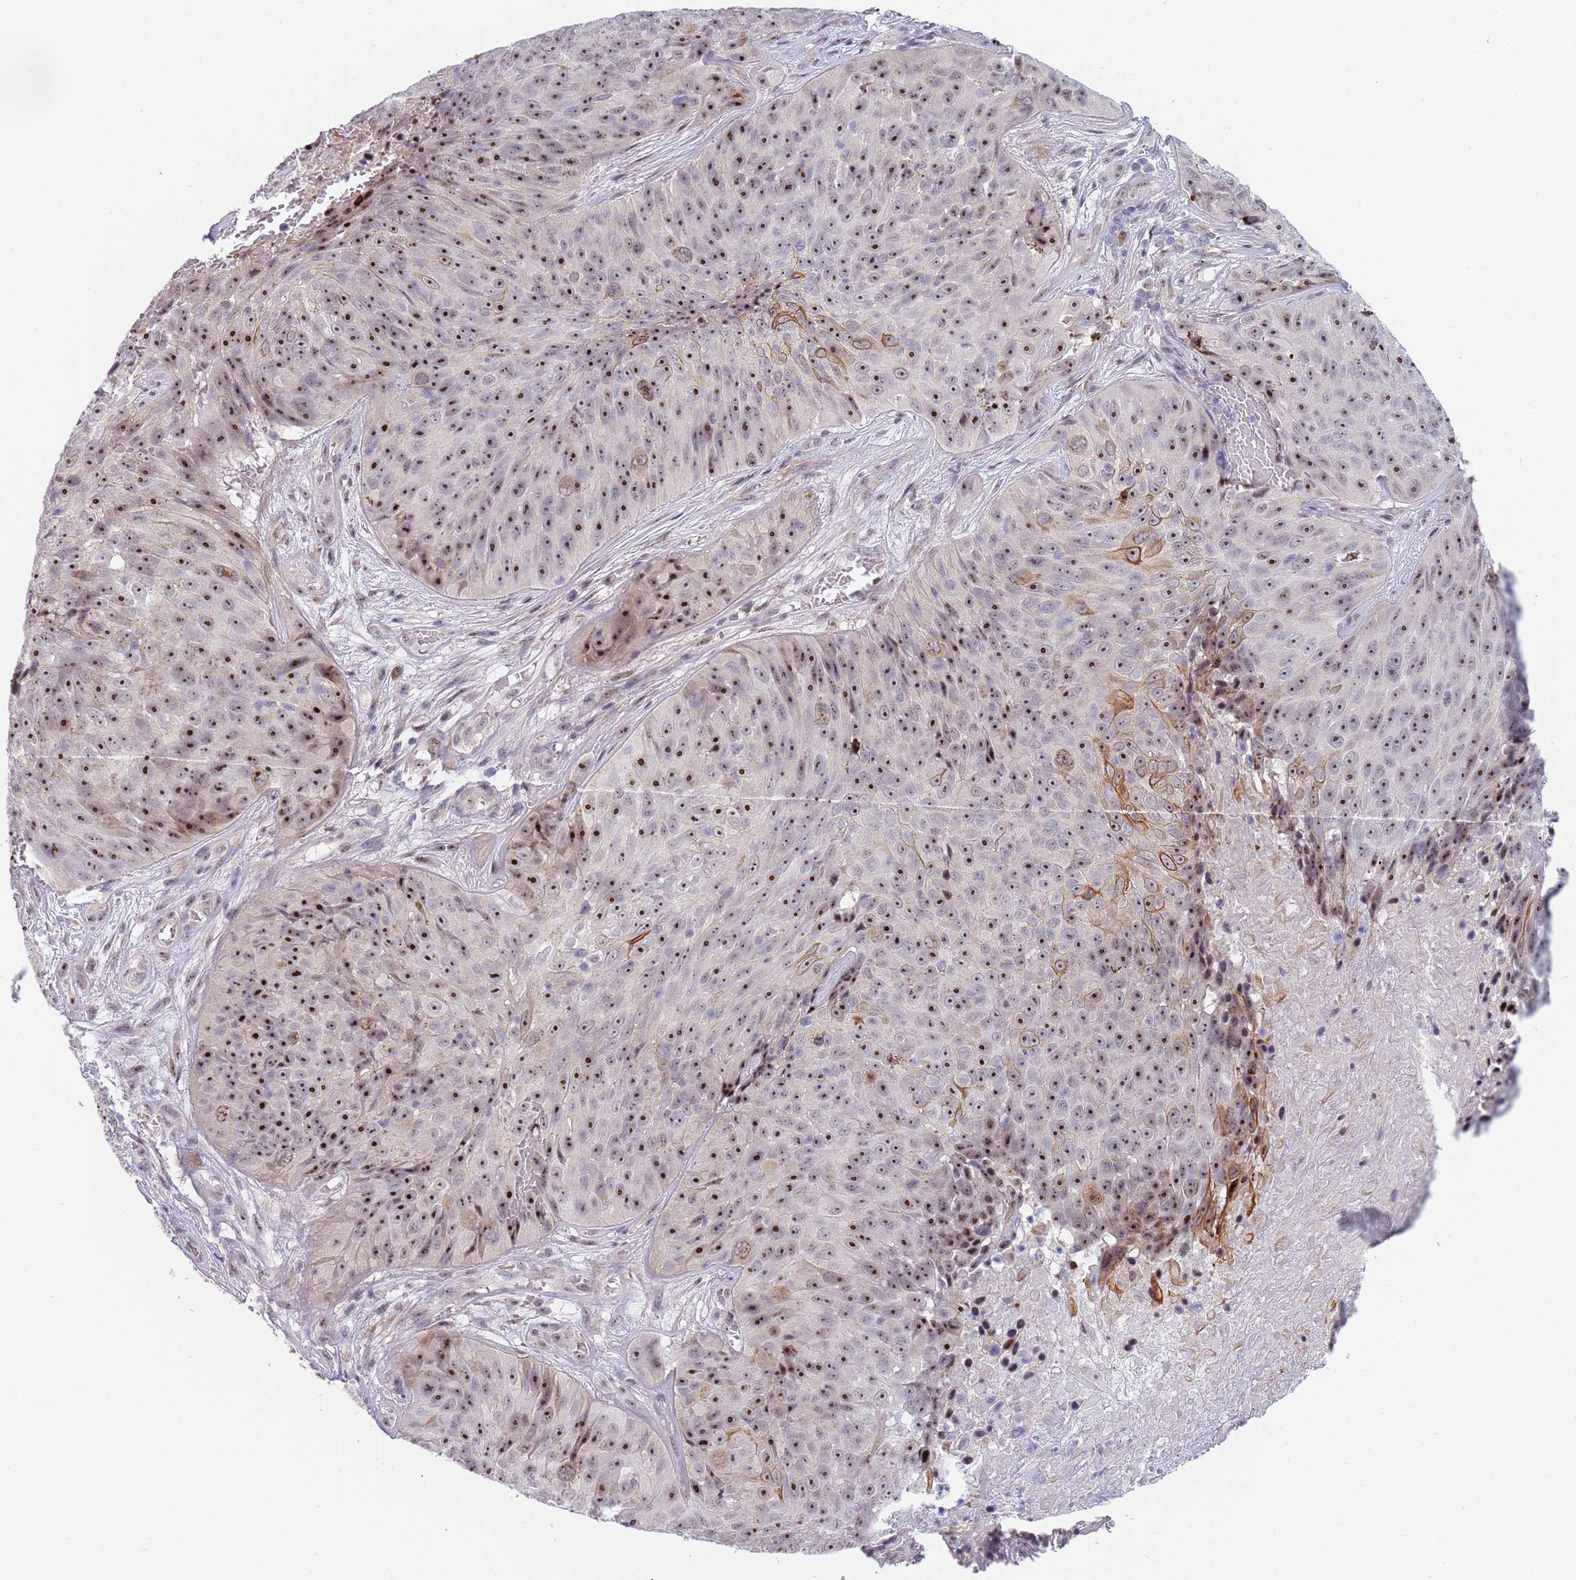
{"staining": {"intensity": "strong", "quantity": ">75%", "location": "nuclear"}, "tissue": "skin cancer", "cell_type": "Tumor cells", "image_type": "cancer", "snomed": [{"axis": "morphology", "description": "Squamous cell carcinoma, NOS"}, {"axis": "topography", "description": "Skin"}], "caption": "Brown immunohistochemical staining in skin cancer (squamous cell carcinoma) exhibits strong nuclear expression in approximately >75% of tumor cells.", "gene": "PLCL2", "patient": {"sex": "female", "age": 87}}